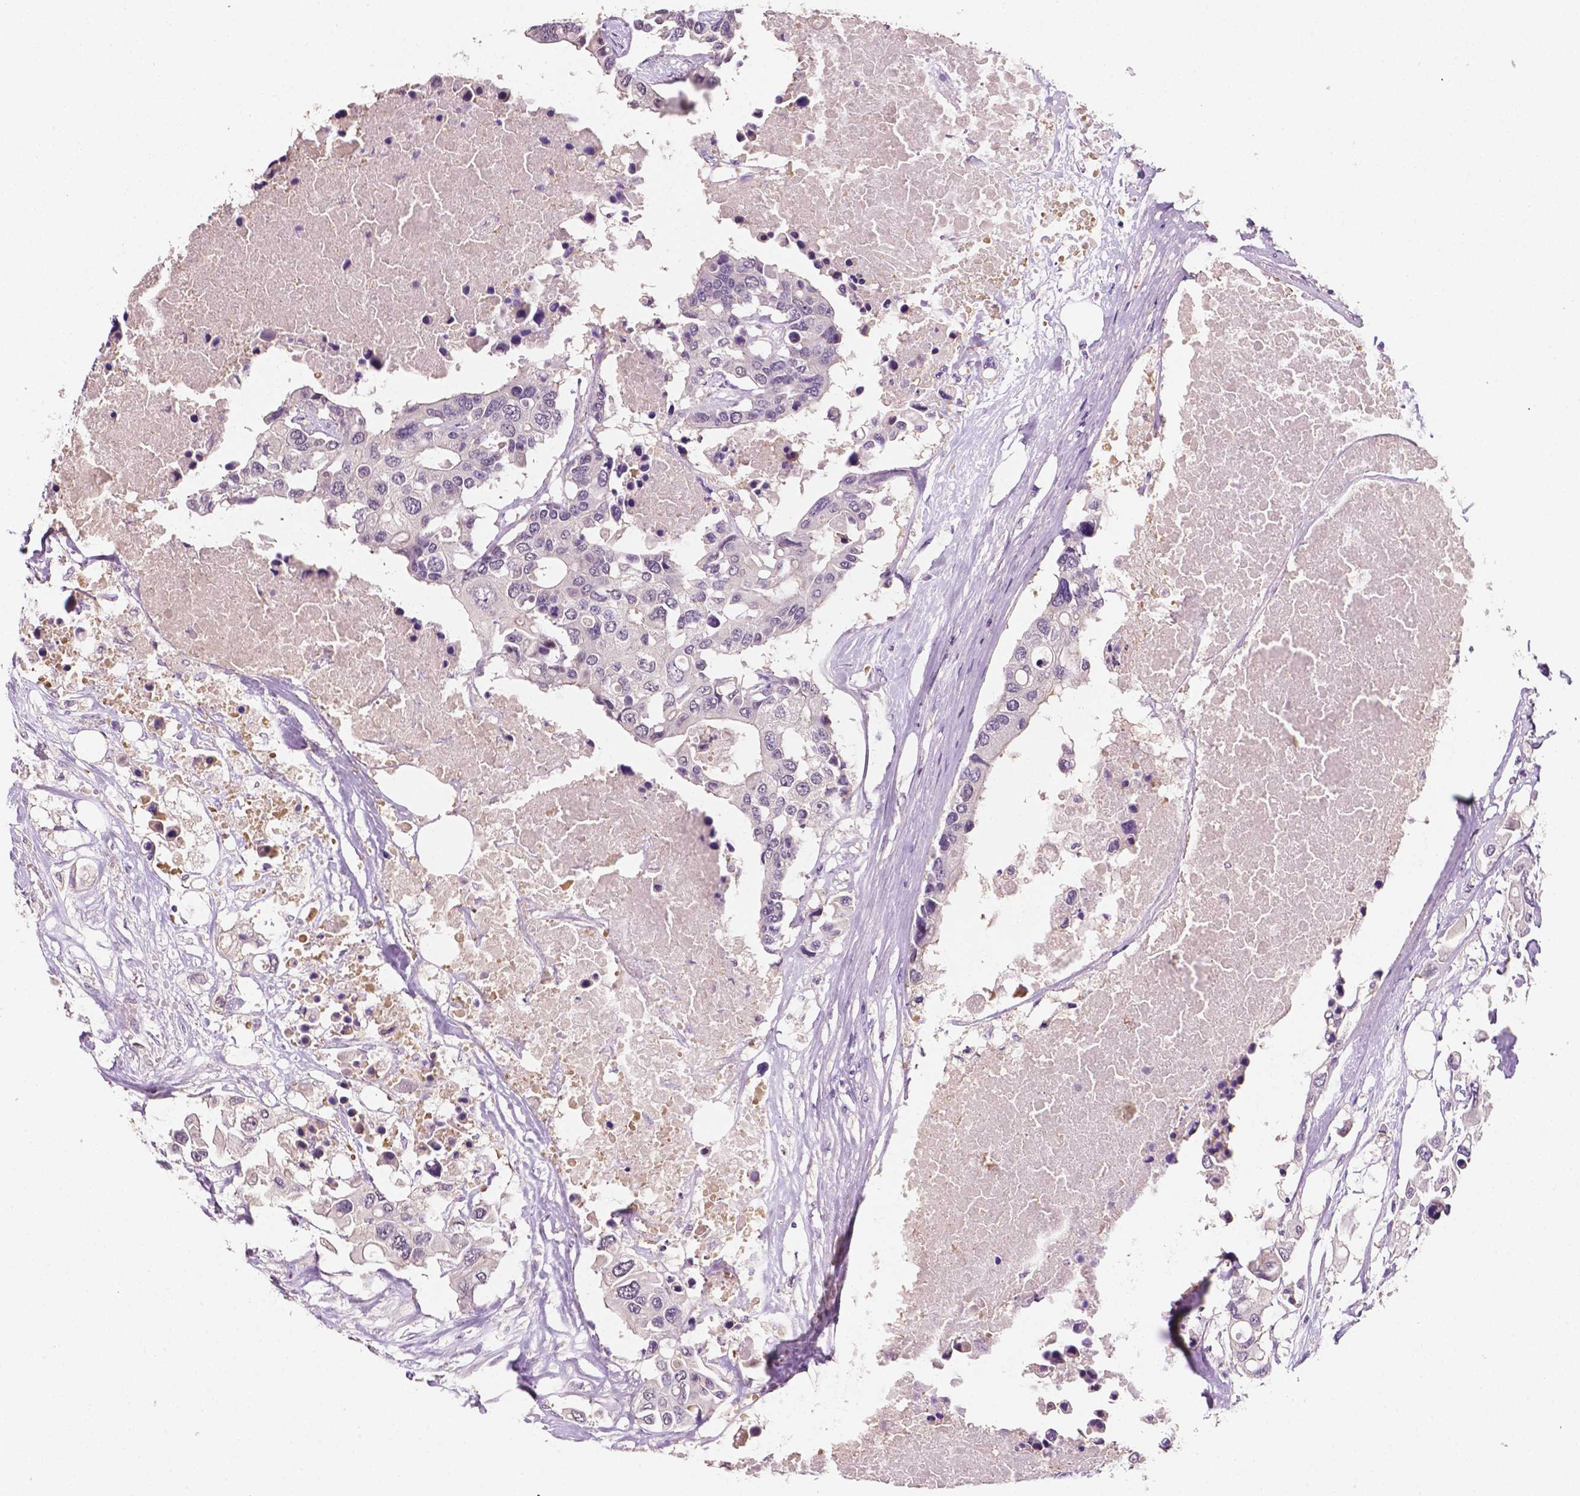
{"staining": {"intensity": "negative", "quantity": "none", "location": "none"}, "tissue": "colorectal cancer", "cell_type": "Tumor cells", "image_type": "cancer", "snomed": [{"axis": "morphology", "description": "Adenocarcinoma, NOS"}, {"axis": "topography", "description": "Colon"}], "caption": "Immunohistochemical staining of colorectal adenocarcinoma exhibits no significant staining in tumor cells. (DAB IHC with hematoxylin counter stain).", "gene": "MROH6", "patient": {"sex": "male", "age": 77}}